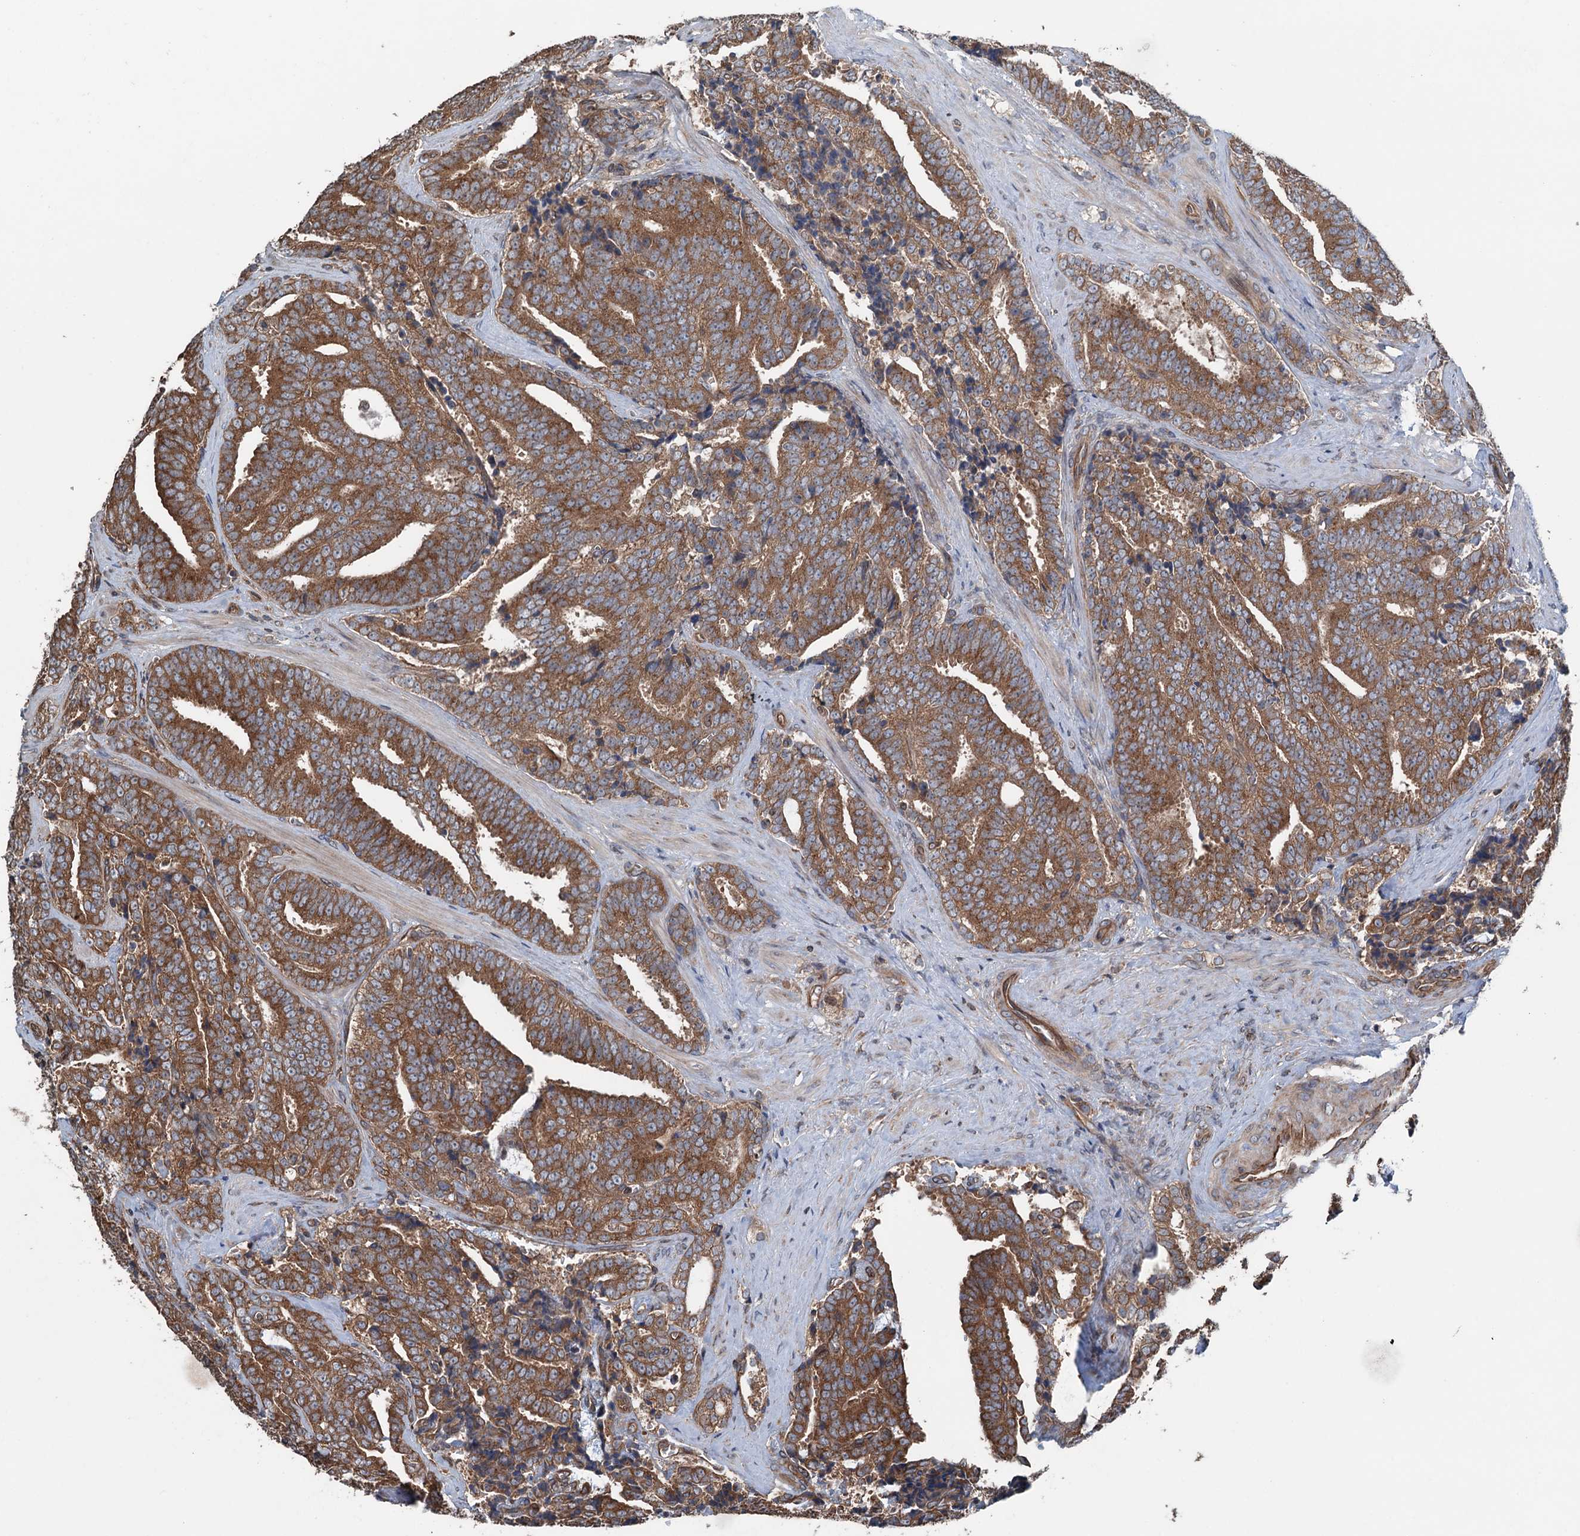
{"staining": {"intensity": "moderate", "quantity": ">75%", "location": "cytoplasmic/membranous"}, "tissue": "prostate cancer", "cell_type": "Tumor cells", "image_type": "cancer", "snomed": [{"axis": "morphology", "description": "Adenocarcinoma, High grade"}, {"axis": "topography", "description": "Prostate and seminal vesicle, NOS"}], "caption": "An immunohistochemistry (IHC) micrograph of tumor tissue is shown. Protein staining in brown highlights moderate cytoplasmic/membranous positivity in adenocarcinoma (high-grade) (prostate) within tumor cells.", "gene": "TRAPPC8", "patient": {"sex": "male", "age": 67}}